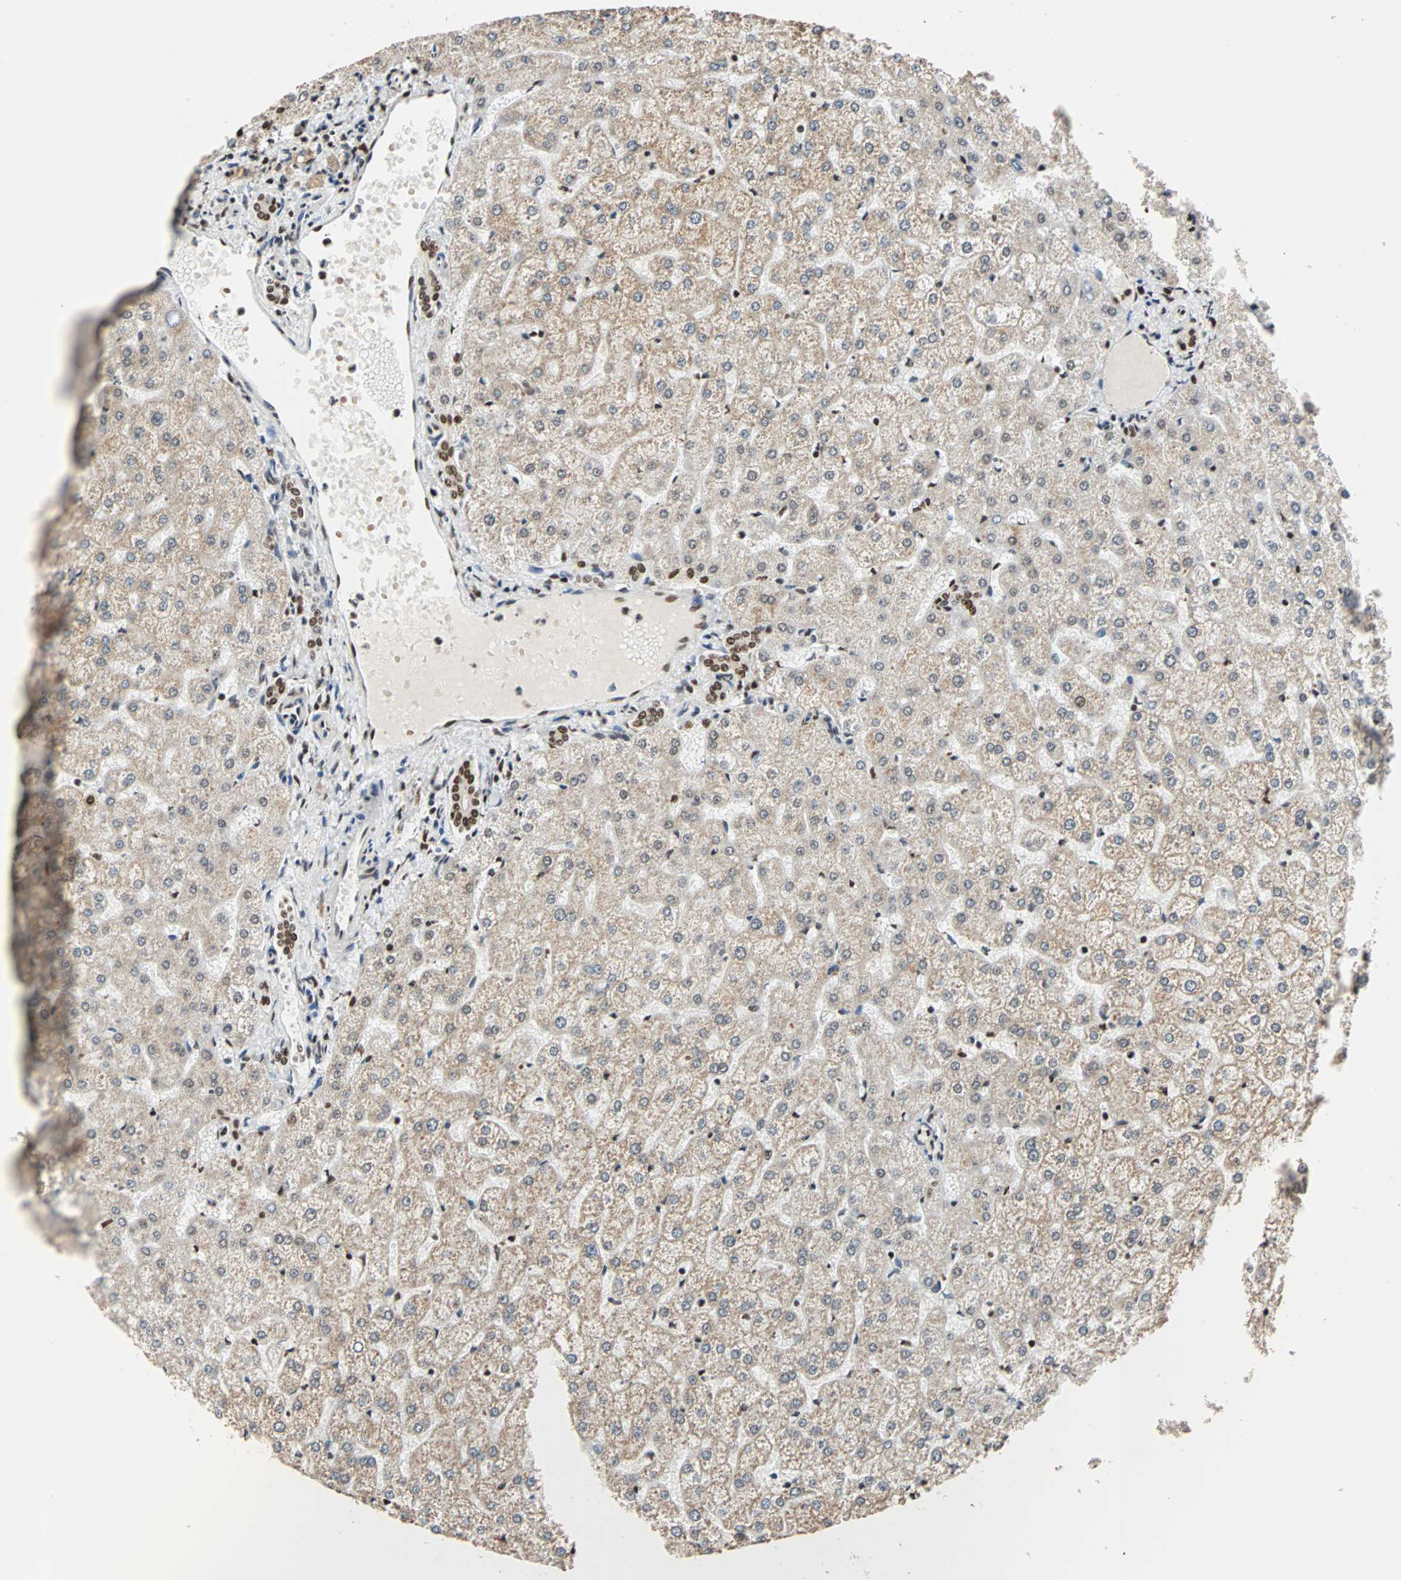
{"staining": {"intensity": "strong", "quantity": ">75%", "location": "nuclear"}, "tissue": "liver", "cell_type": "Cholangiocytes", "image_type": "normal", "snomed": [{"axis": "morphology", "description": "Normal tissue, NOS"}, {"axis": "topography", "description": "Liver"}], "caption": "An IHC histopathology image of benign tissue is shown. Protein staining in brown shows strong nuclear positivity in liver within cholangiocytes. (DAB (3,3'-diaminobenzidine) IHC with brightfield microscopy, high magnification).", "gene": "ILF2", "patient": {"sex": "female", "age": 32}}